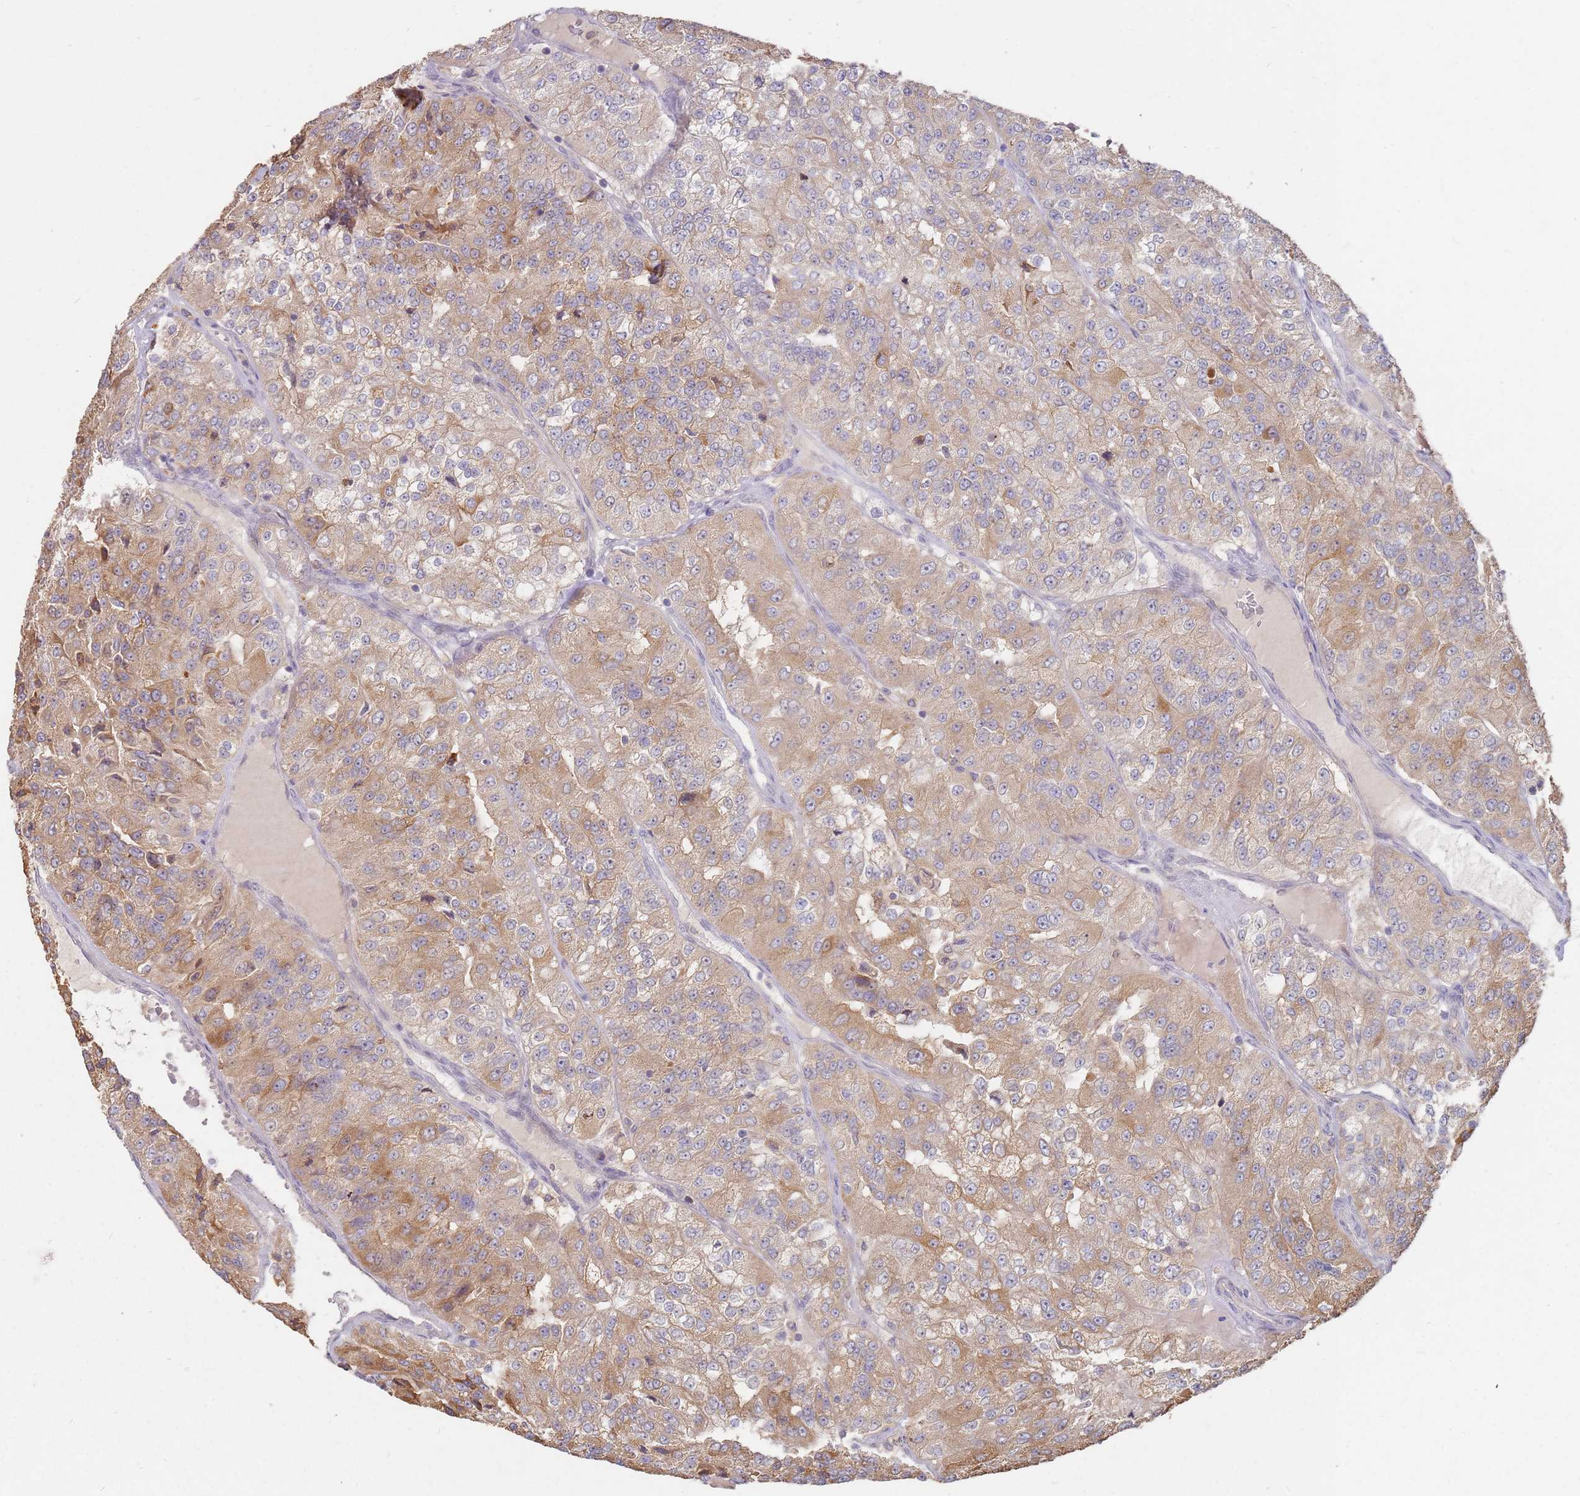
{"staining": {"intensity": "moderate", "quantity": ">75%", "location": "cytoplasmic/membranous"}, "tissue": "renal cancer", "cell_type": "Tumor cells", "image_type": "cancer", "snomed": [{"axis": "morphology", "description": "Adenocarcinoma, NOS"}, {"axis": "topography", "description": "Kidney"}], "caption": "The immunohistochemical stain labels moderate cytoplasmic/membranous expression in tumor cells of renal adenocarcinoma tissue.", "gene": "MPEG1", "patient": {"sex": "female", "age": 63}}